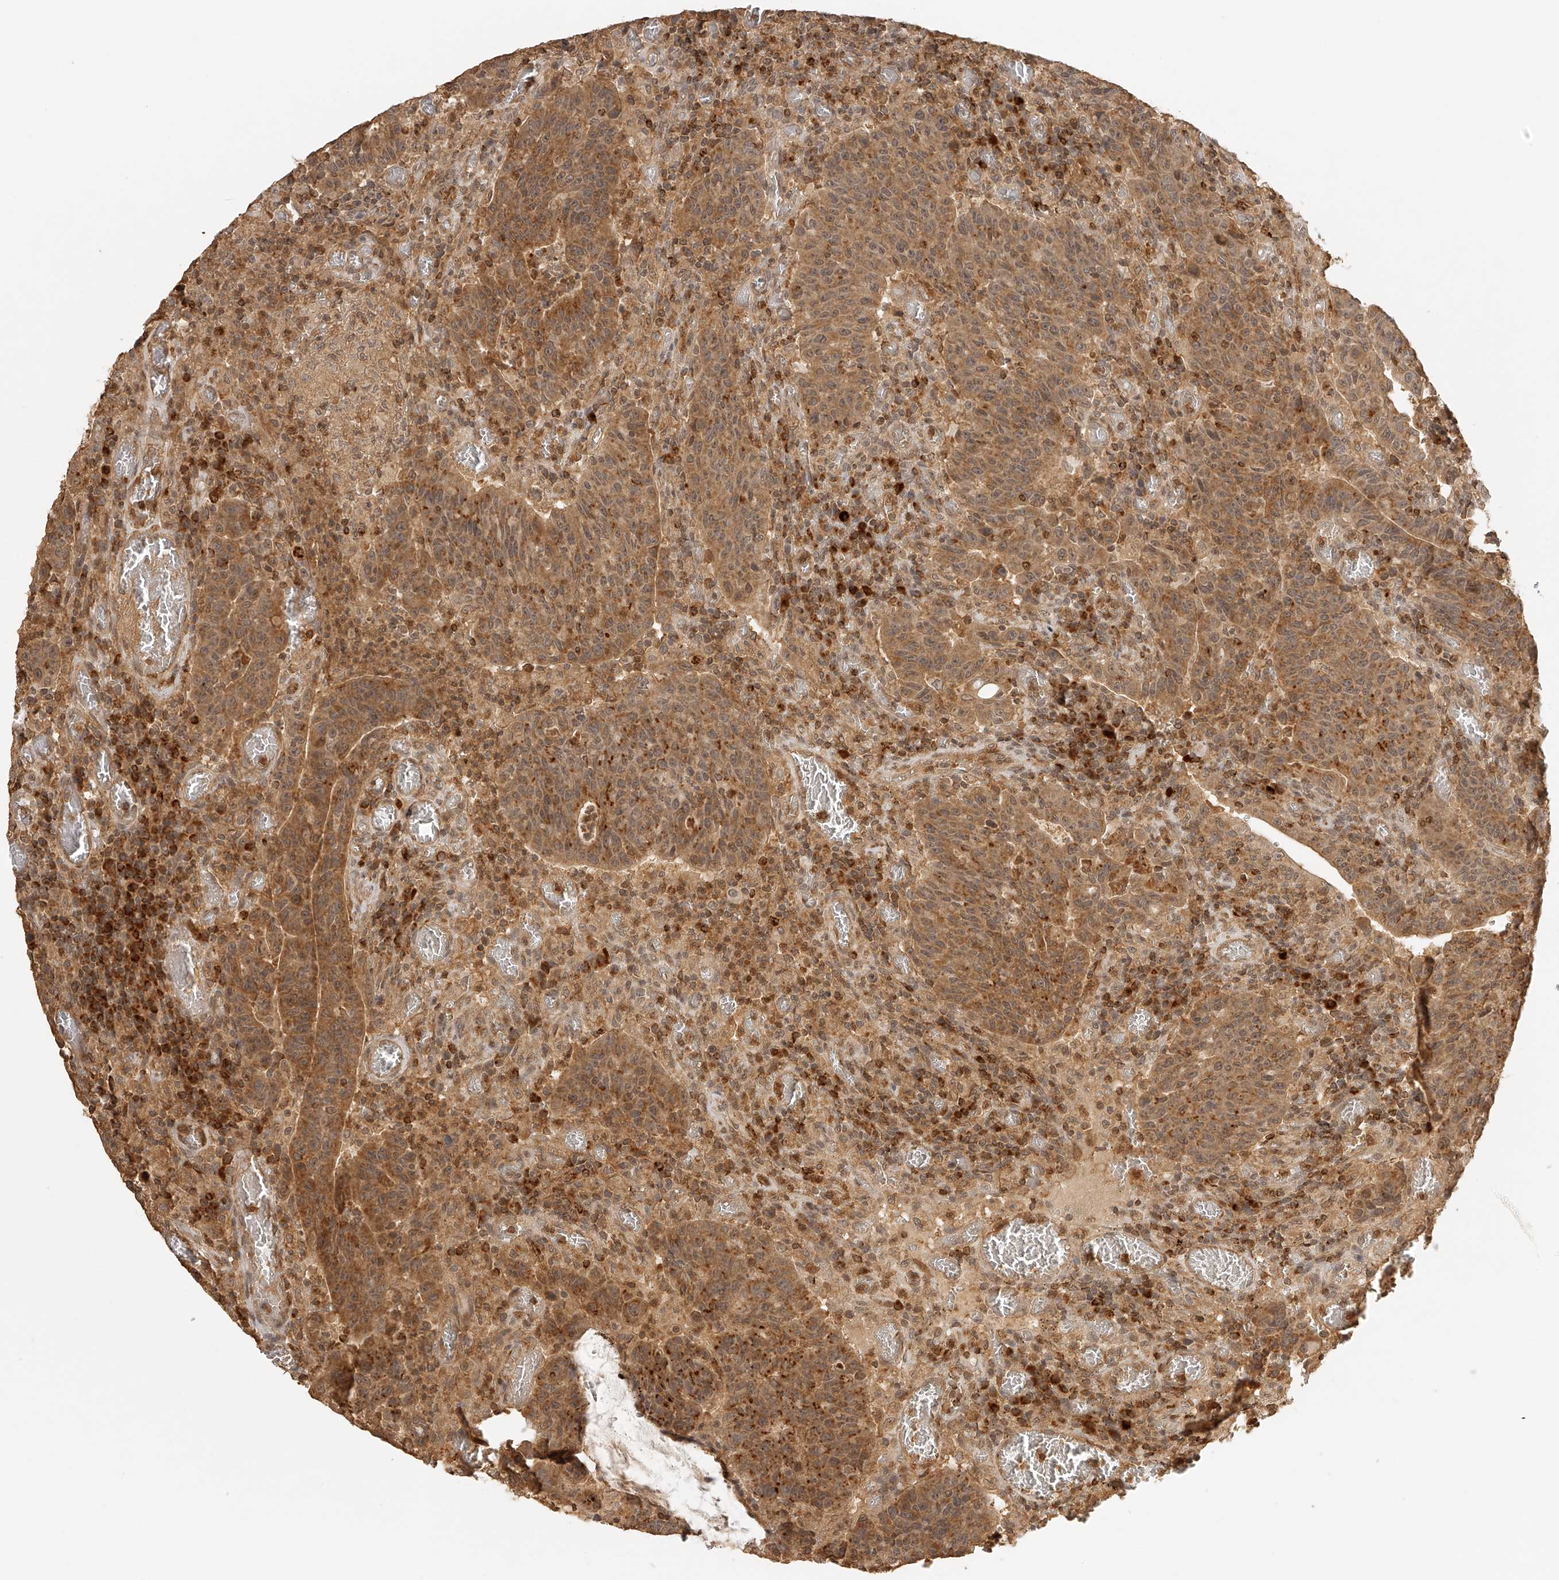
{"staining": {"intensity": "moderate", "quantity": ">75%", "location": "cytoplasmic/membranous"}, "tissue": "colorectal cancer", "cell_type": "Tumor cells", "image_type": "cancer", "snomed": [{"axis": "morphology", "description": "Adenocarcinoma, NOS"}, {"axis": "topography", "description": "Colon"}], "caption": "Human colorectal adenocarcinoma stained for a protein (brown) reveals moderate cytoplasmic/membranous positive expression in approximately >75% of tumor cells.", "gene": "BCL2L11", "patient": {"sex": "female", "age": 75}}